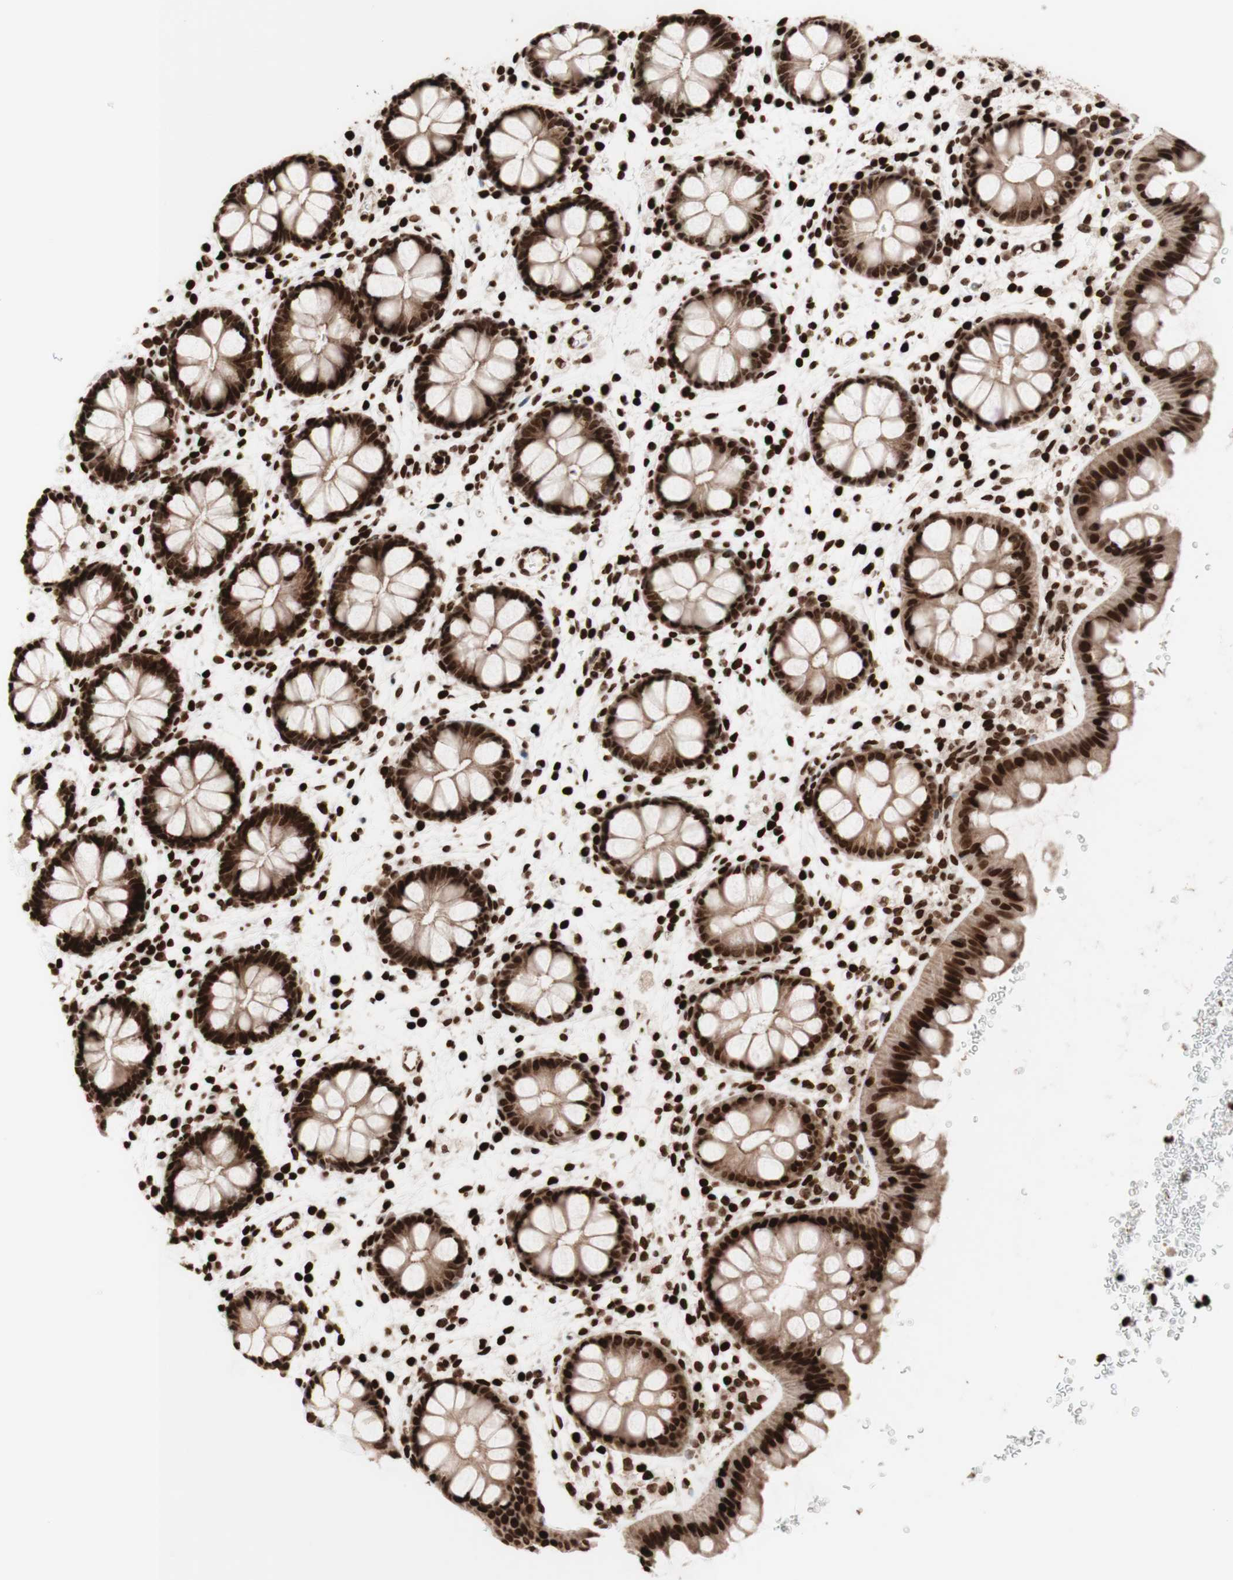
{"staining": {"intensity": "strong", "quantity": ">75%", "location": "cytoplasmic/membranous,nuclear"}, "tissue": "rectum", "cell_type": "Glandular cells", "image_type": "normal", "snomed": [{"axis": "morphology", "description": "Normal tissue, NOS"}, {"axis": "topography", "description": "Rectum"}], "caption": "Protein staining displays strong cytoplasmic/membranous,nuclear expression in about >75% of glandular cells in benign rectum.", "gene": "NCAPD2", "patient": {"sex": "female", "age": 24}}